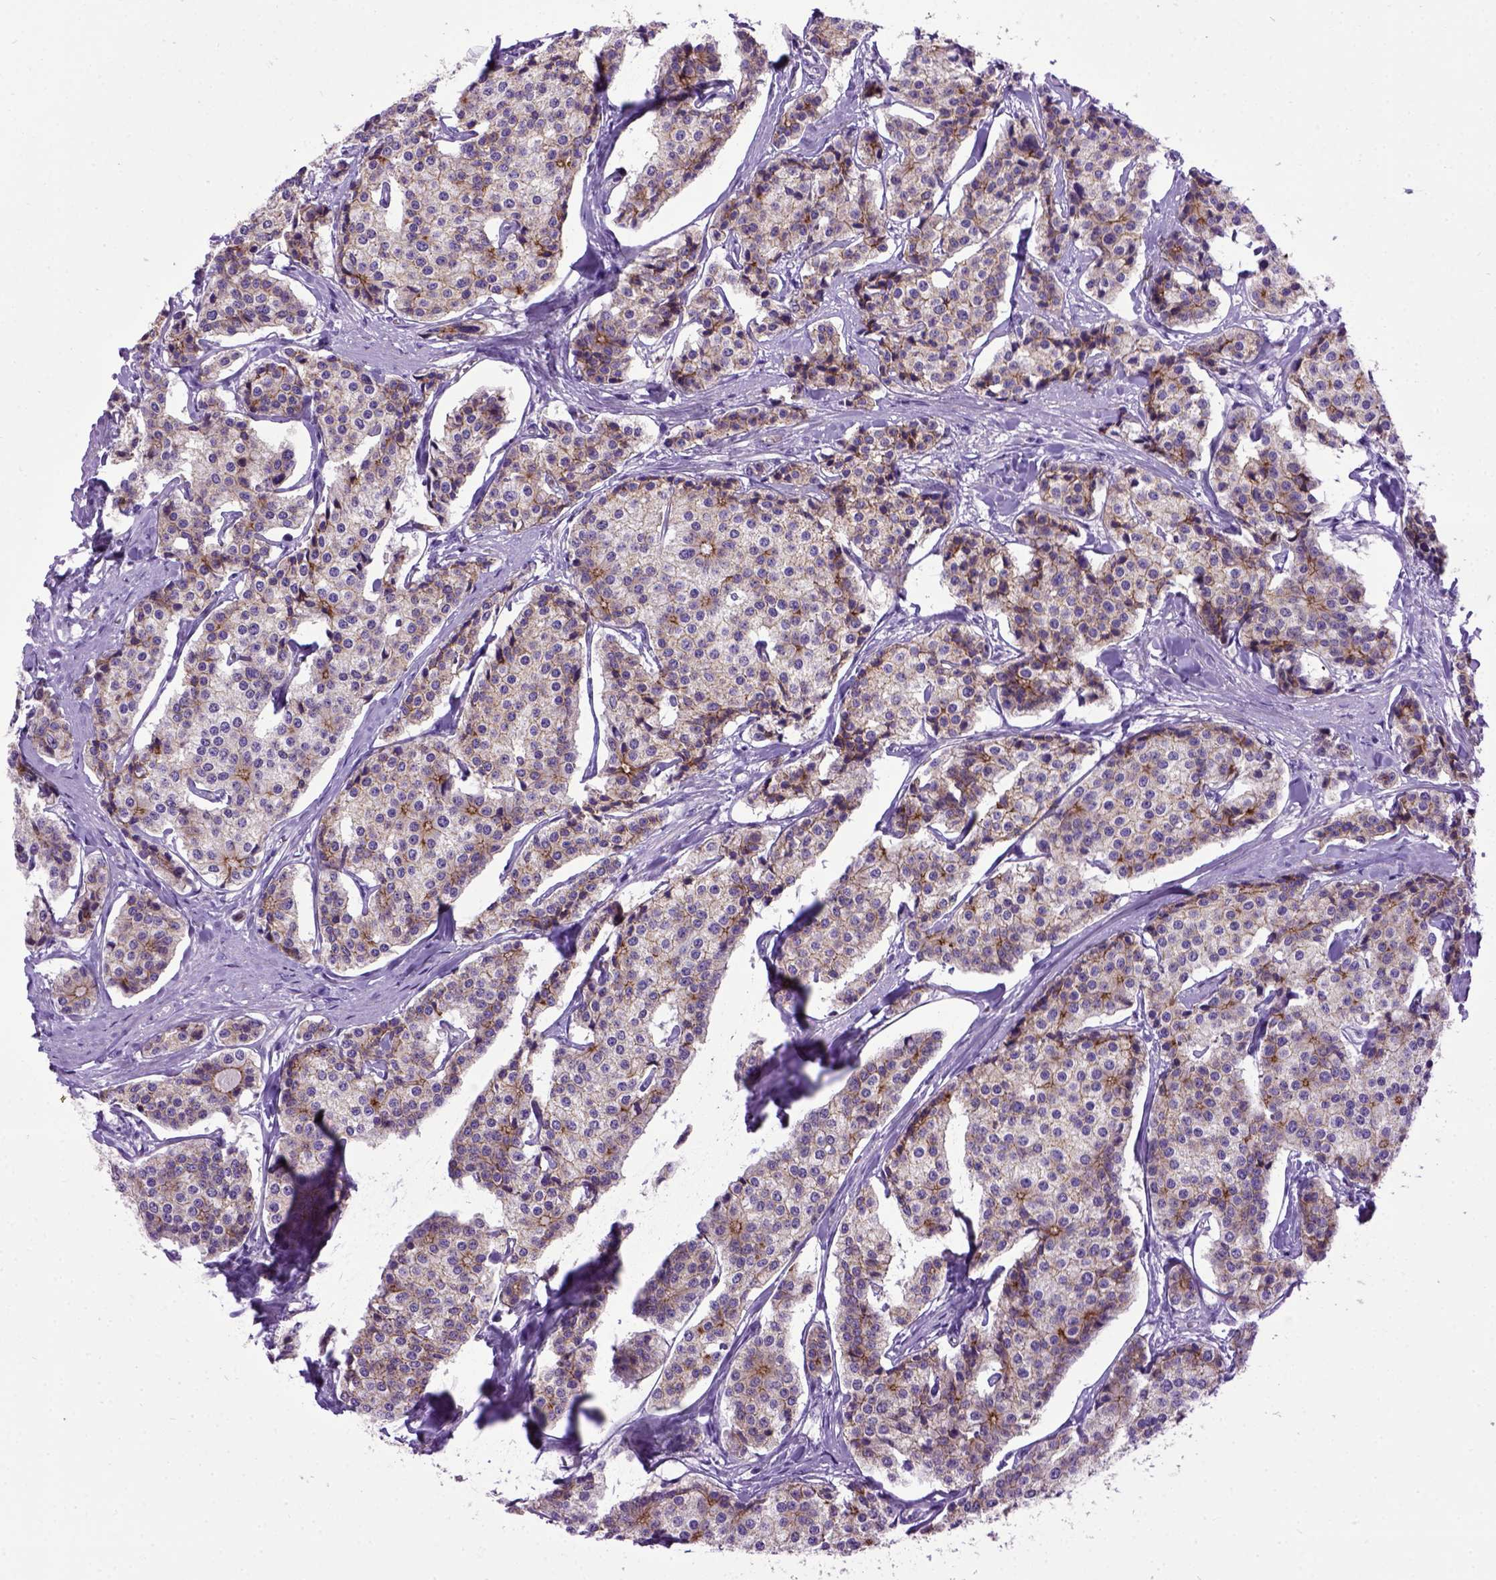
{"staining": {"intensity": "moderate", "quantity": "25%-75%", "location": "cytoplasmic/membranous"}, "tissue": "carcinoid", "cell_type": "Tumor cells", "image_type": "cancer", "snomed": [{"axis": "morphology", "description": "Carcinoid, malignant, NOS"}, {"axis": "topography", "description": "Small intestine"}], "caption": "The micrograph exhibits staining of malignant carcinoid, revealing moderate cytoplasmic/membranous protein staining (brown color) within tumor cells.", "gene": "CDH1", "patient": {"sex": "female", "age": 65}}